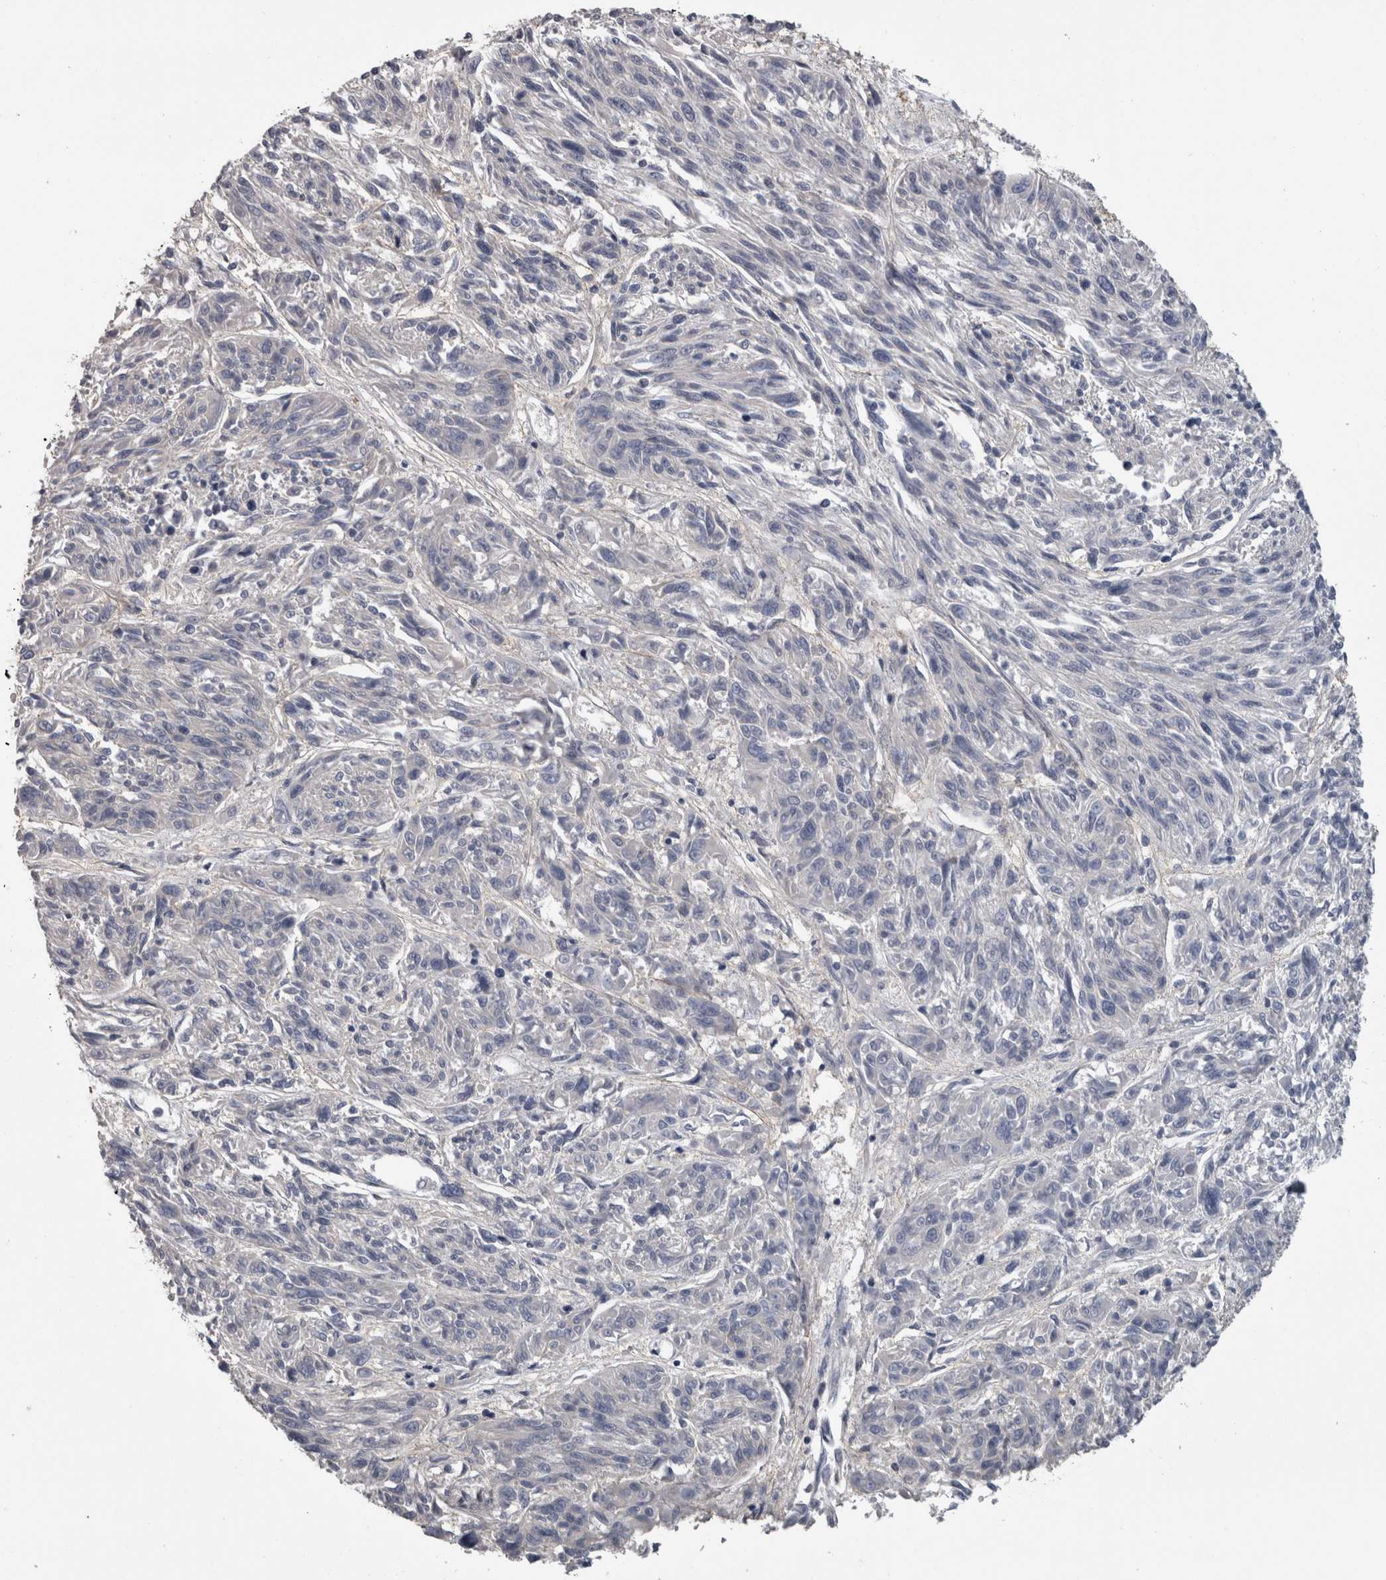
{"staining": {"intensity": "negative", "quantity": "none", "location": "none"}, "tissue": "melanoma", "cell_type": "Tumor cells", "image_type": "cancer", "snomed": [{"axis": "morphology", "description": "Malignant melanoma, NOS"}, {"axis": "topography", "description": "Skin"}], "caption": "Melanoma was stained to show a protein in brown. There is no significant expression in tumor cells.", "gene": "EFEMP2", "patient": {"sex": "male", "age": 53}}